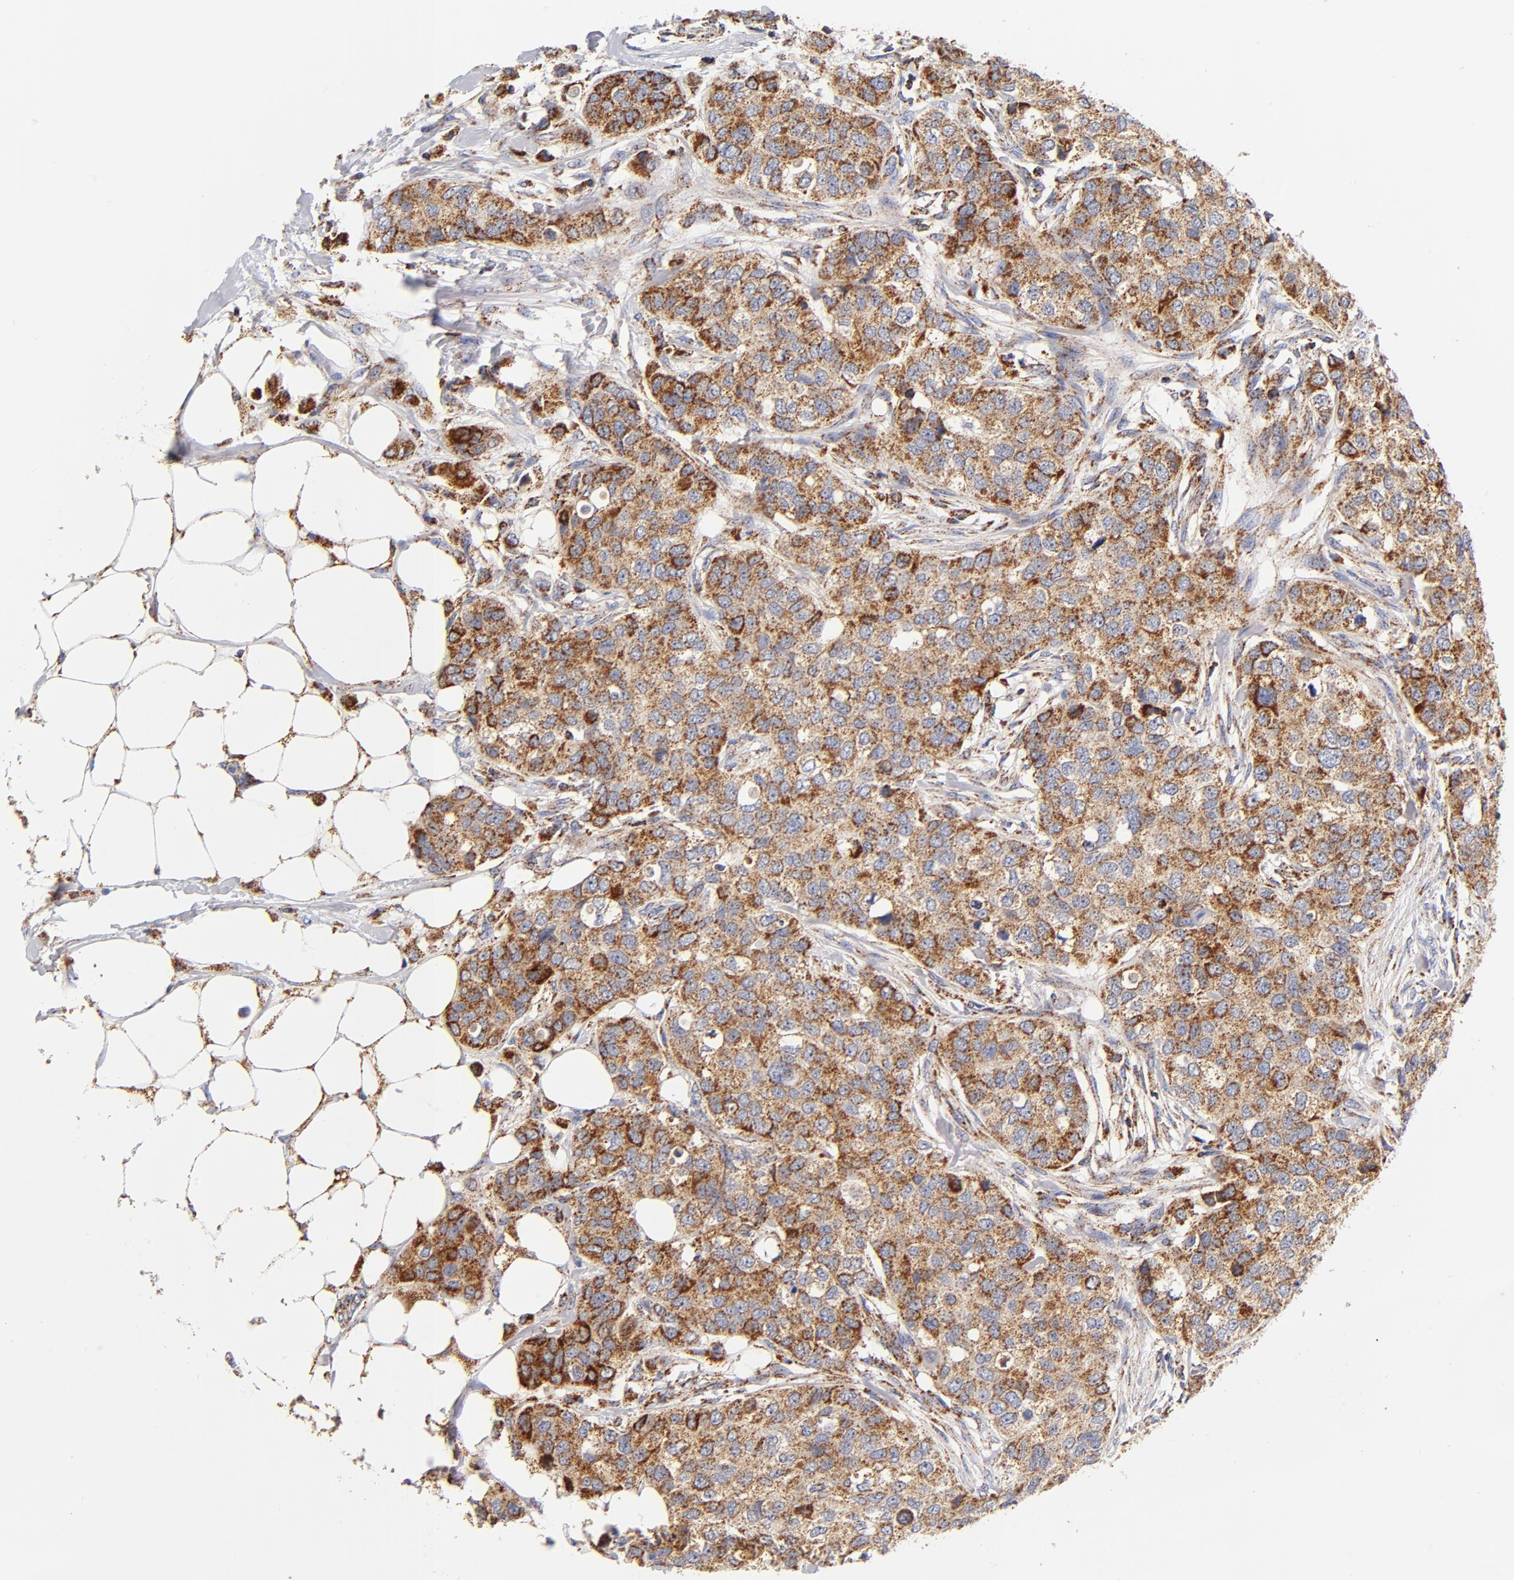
{"staining": {"intensity": "moderate", "quantity": ">75%", "location": "cytoplasmic/membranous"}, "tissue": "breast cancer", "cell_type": "Tumor cells", "image_type": "cancer", "snomed": [{"axis": "morphology", "description": "Normal tissue, NOS"}, {"axis": "morphology", "description": "Duct carcinoma"}, {"axis": "topography", "description": "Breast"}], "caption": "DAB (3,3'-diaminobenzidine) immunohistochemical staining of breast cancer (infiltrating ductal carcinoma) shows moderate cytoplasmic/membranous protein positivity in about >75% of tumor cells.", "gene": "ECHS1", "patient": {"sex": "female", "age": 49}}